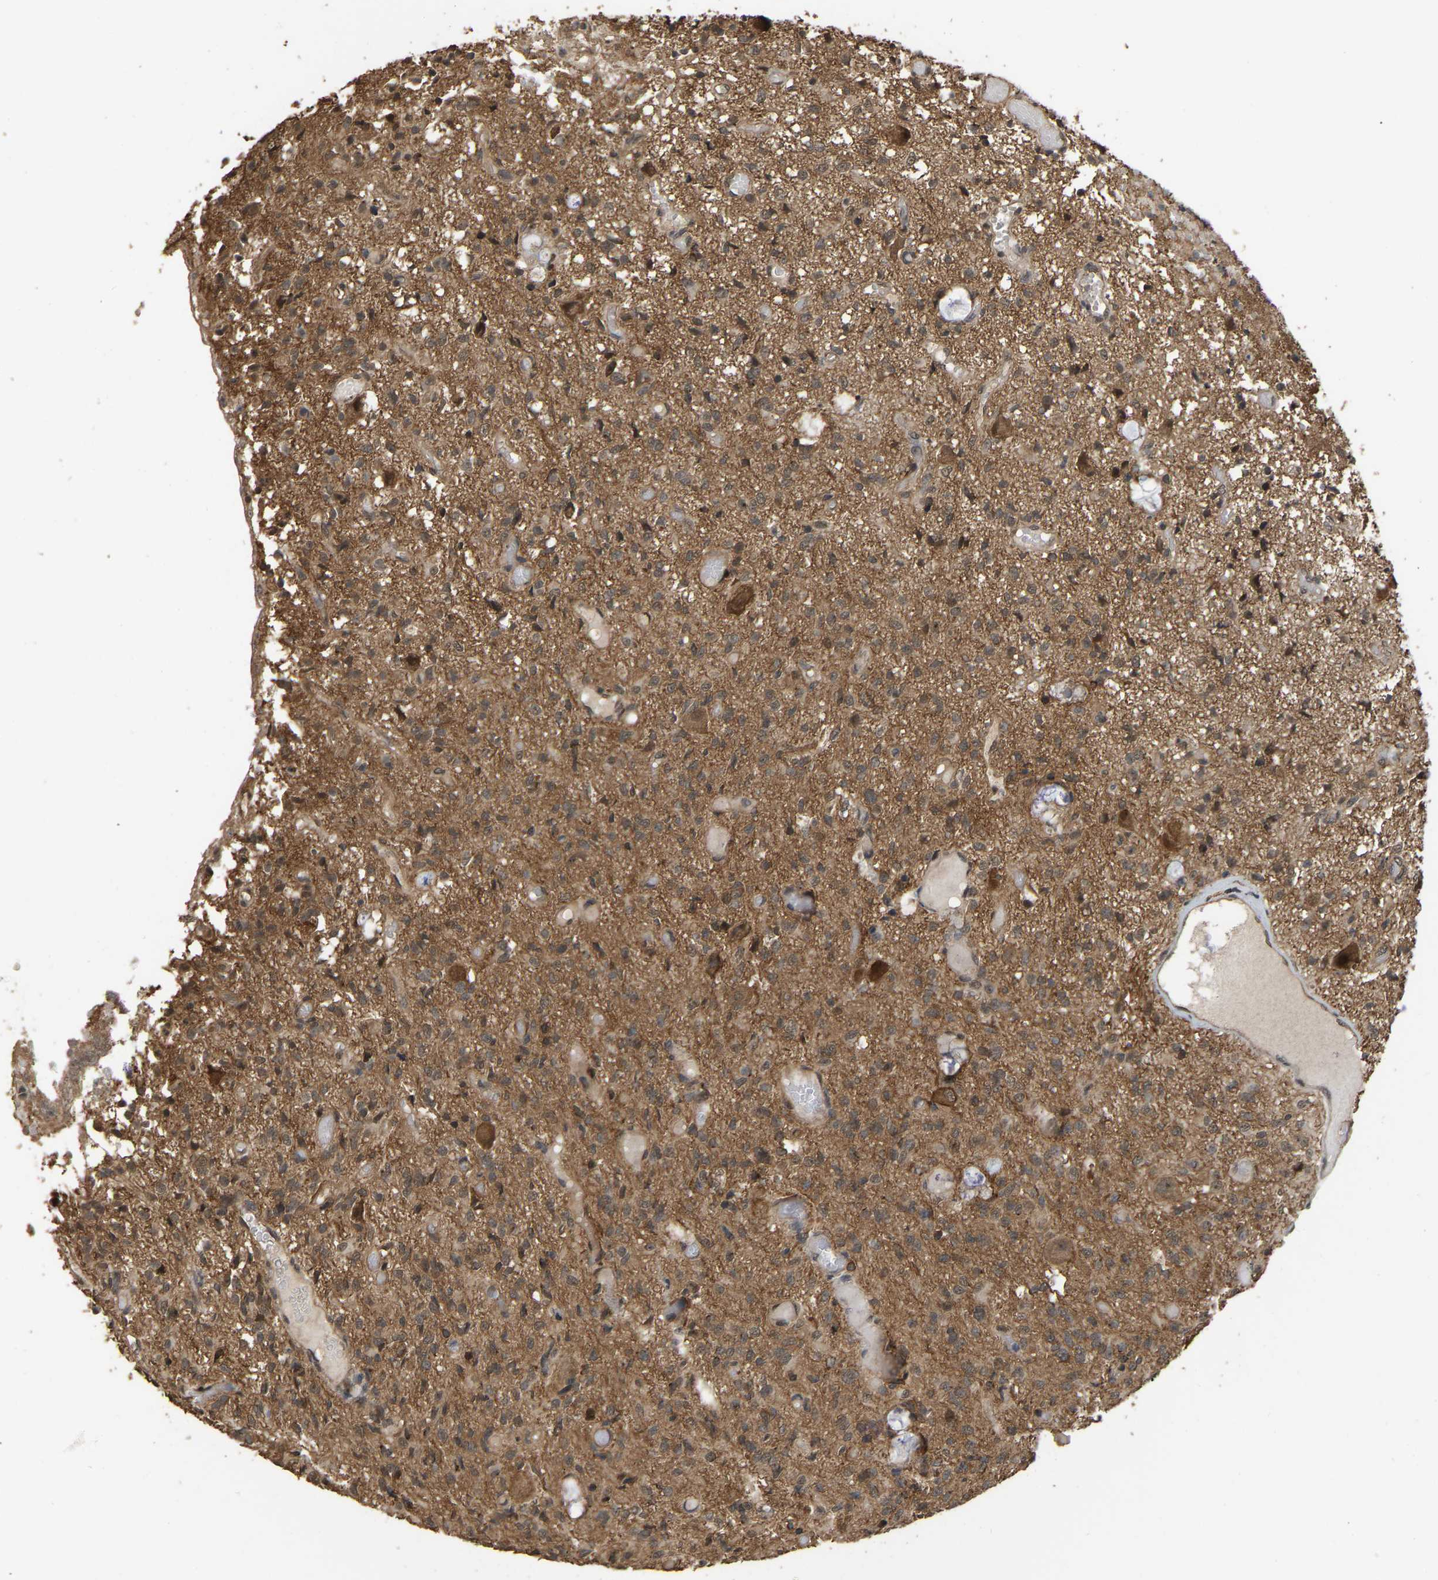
{"staining": {"intensity": "moderate", "quantity": ">75%", "location": "cytoplasmic/membranous"}, "tissue": "glioma", "cell_type": "Tumor cells", "image_type": "cancer", "snomed": [{"axis": "morphology", "description": "Glioma, malignant, High grade"}, {"axis": "topography", "description": "Brain"}], "caption": "The histopathology image reveals a brown stain indicating the presence of a protein in the cytoplasmic/membranous of tumor cells in glioma. The staining was performed using DAB (3,3'-diaminobenzidine) to visualize the protein expression in brown, while the nuclei were stained in blue with hematoxylin (Magnification: 20x).", "gene": "ARHGAP23", "patient": {"sex": "female", "age": 59}}